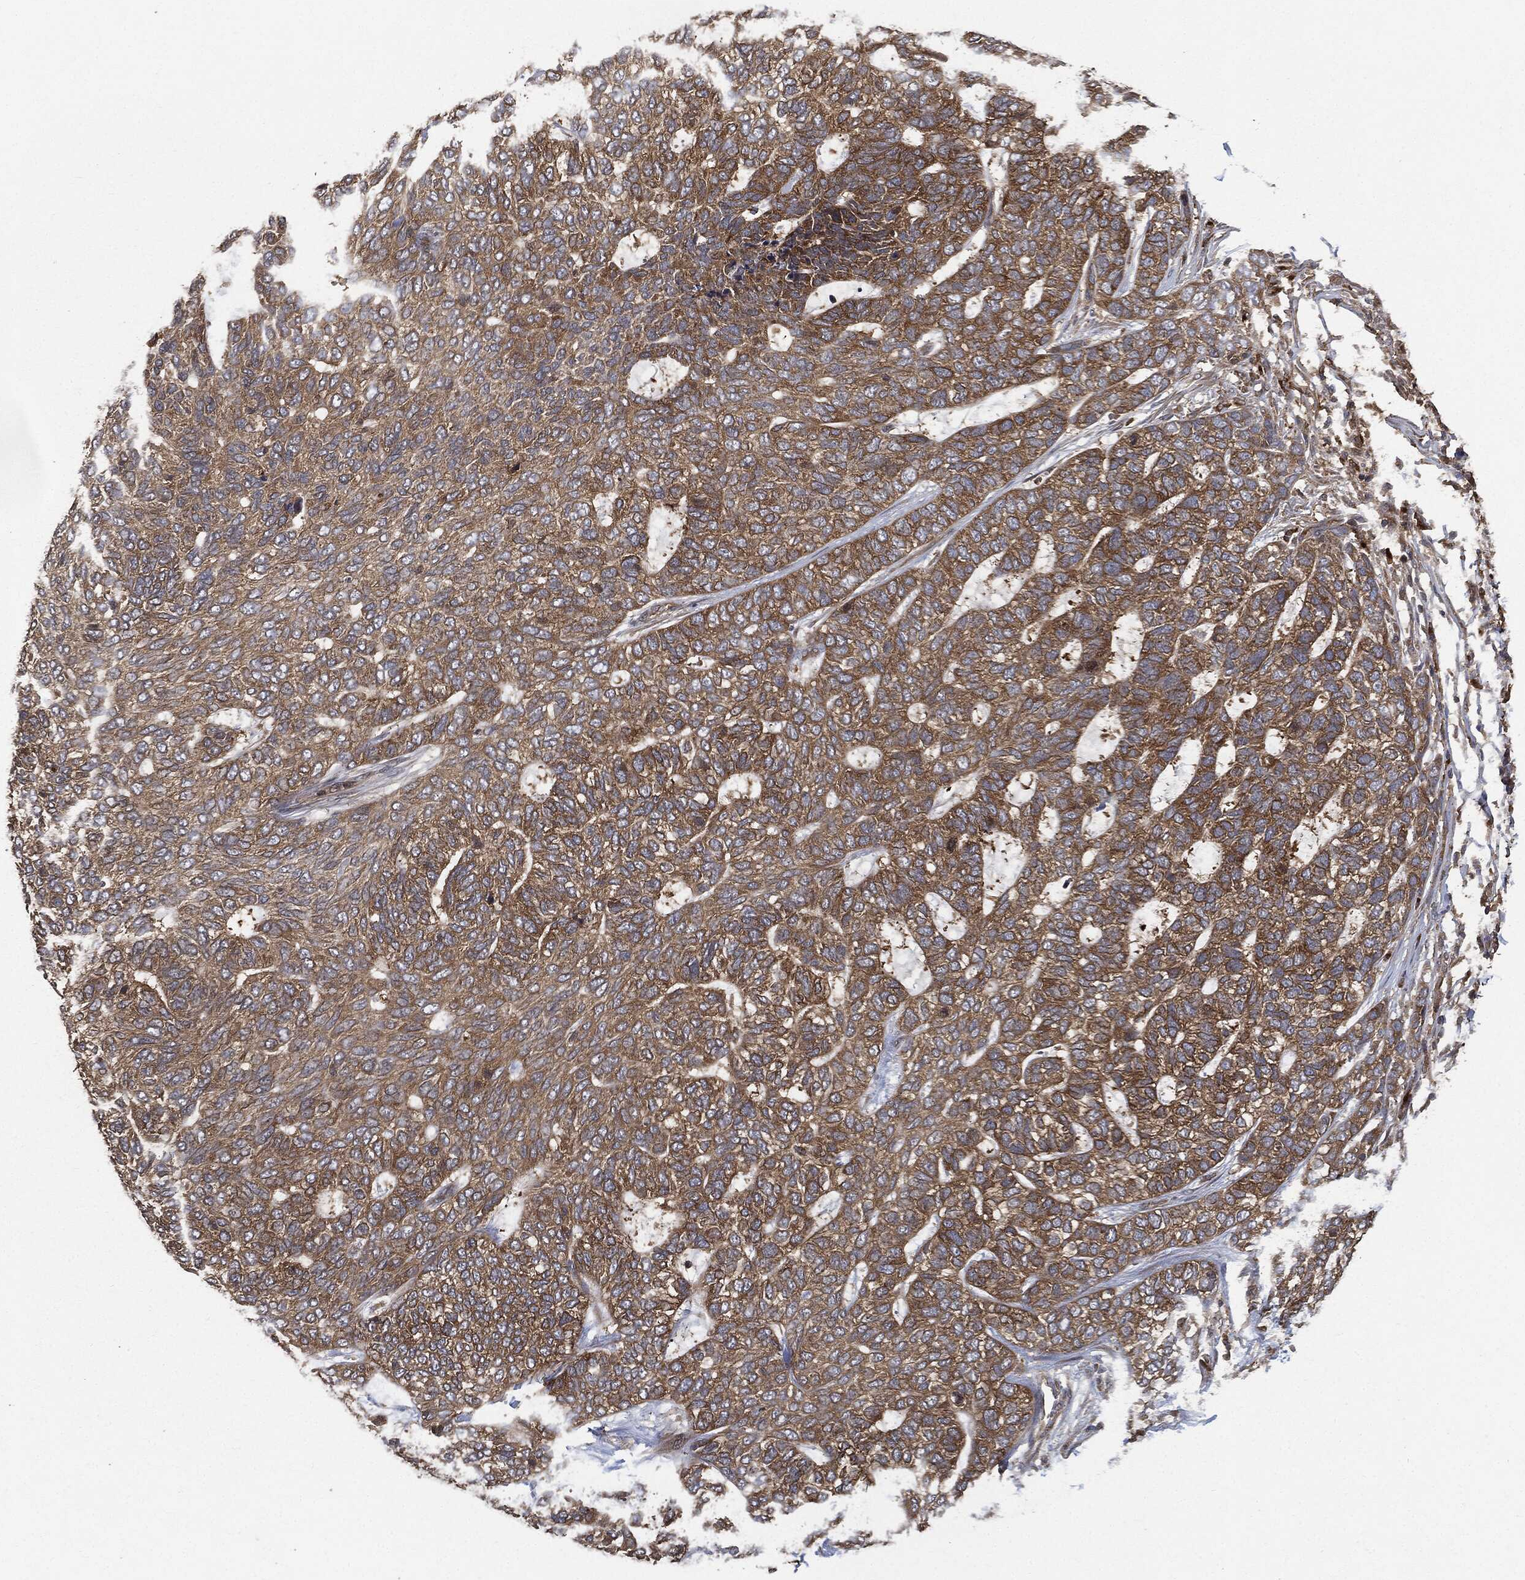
{"staining": {"intensity": "moderate", "quantity": ">75%", "location": "cytoplasmic/membranous"}, "tissue": "skin cancer", "cell_type": "Tumor cells", "image_type": "cancer", "snomed": [{"axis": "morphology", "description": "Basal cell carcinoma"}, {"axis": "topography", "description": "Skin"}], "caption": "IHC photomicrograph of neoplastic tissue: skin basal cell carcinoma stained using IHC reveals medium levels of moderate protein expression localized specifically in the cytoplasmic/membranous of tumor cells, appearing as a cytoplasmic/membranous brown color.", "gene": "BRAF", "patient": {"sex": "female", "age": 65}}